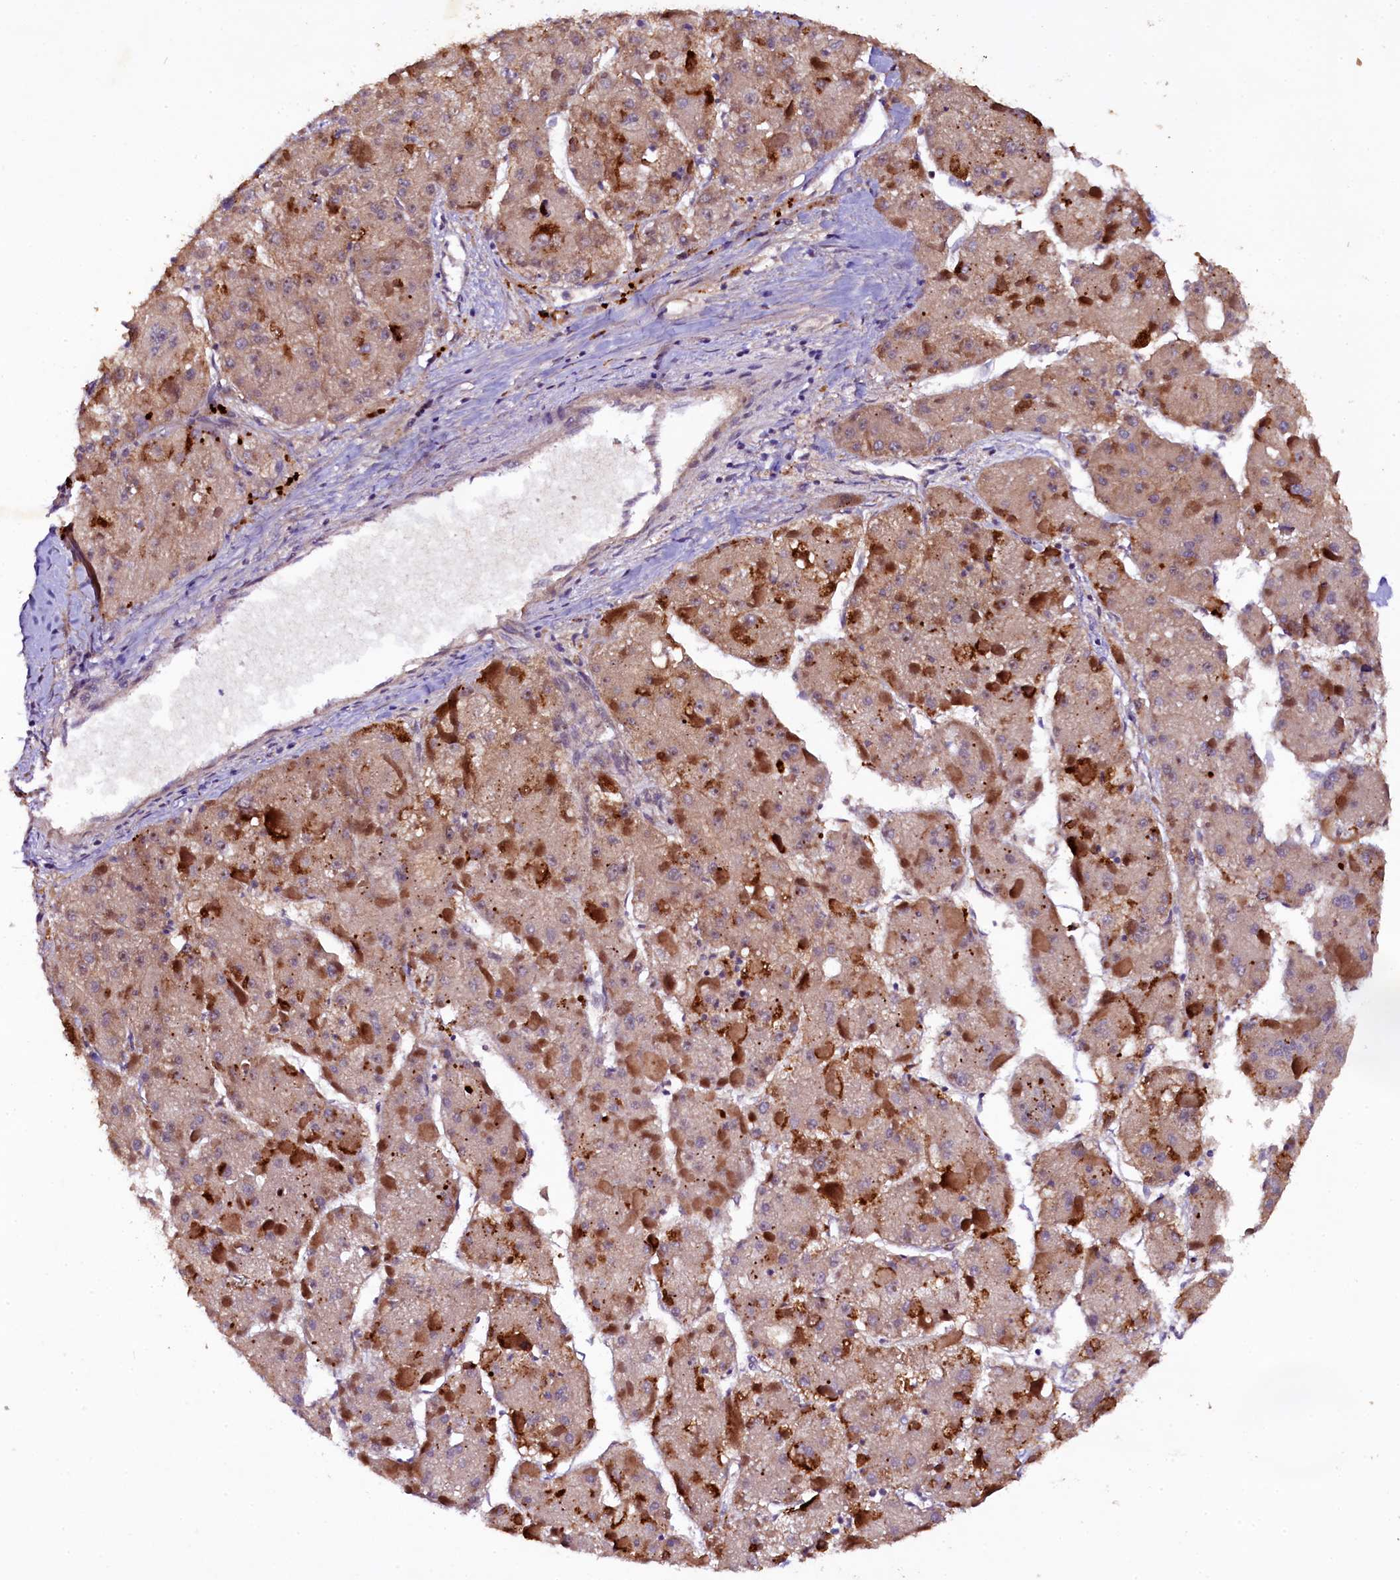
{"staining": {"intensity": "moderate", "quantity": ">75%", "location": "cytoplasmic/membranous"}, "tissue": "liver cancer", "cell_type": "Tumor cells", "image_type": "cancer", "snomed": [{"axis": "morphology", "description": "Carcinoma, Hepatocellular, NOS"}, {"axis": "topography", "description": "Liver"}], "caption": "Immunohistochemical staining of human hepatocellular carcinoma (liver) reveals moderate cytoplasmic/membranous protein expression in about >75% of tumor cells.", "gene": "PLXNB1", "patient": {"sex": "female", "age": 73}}